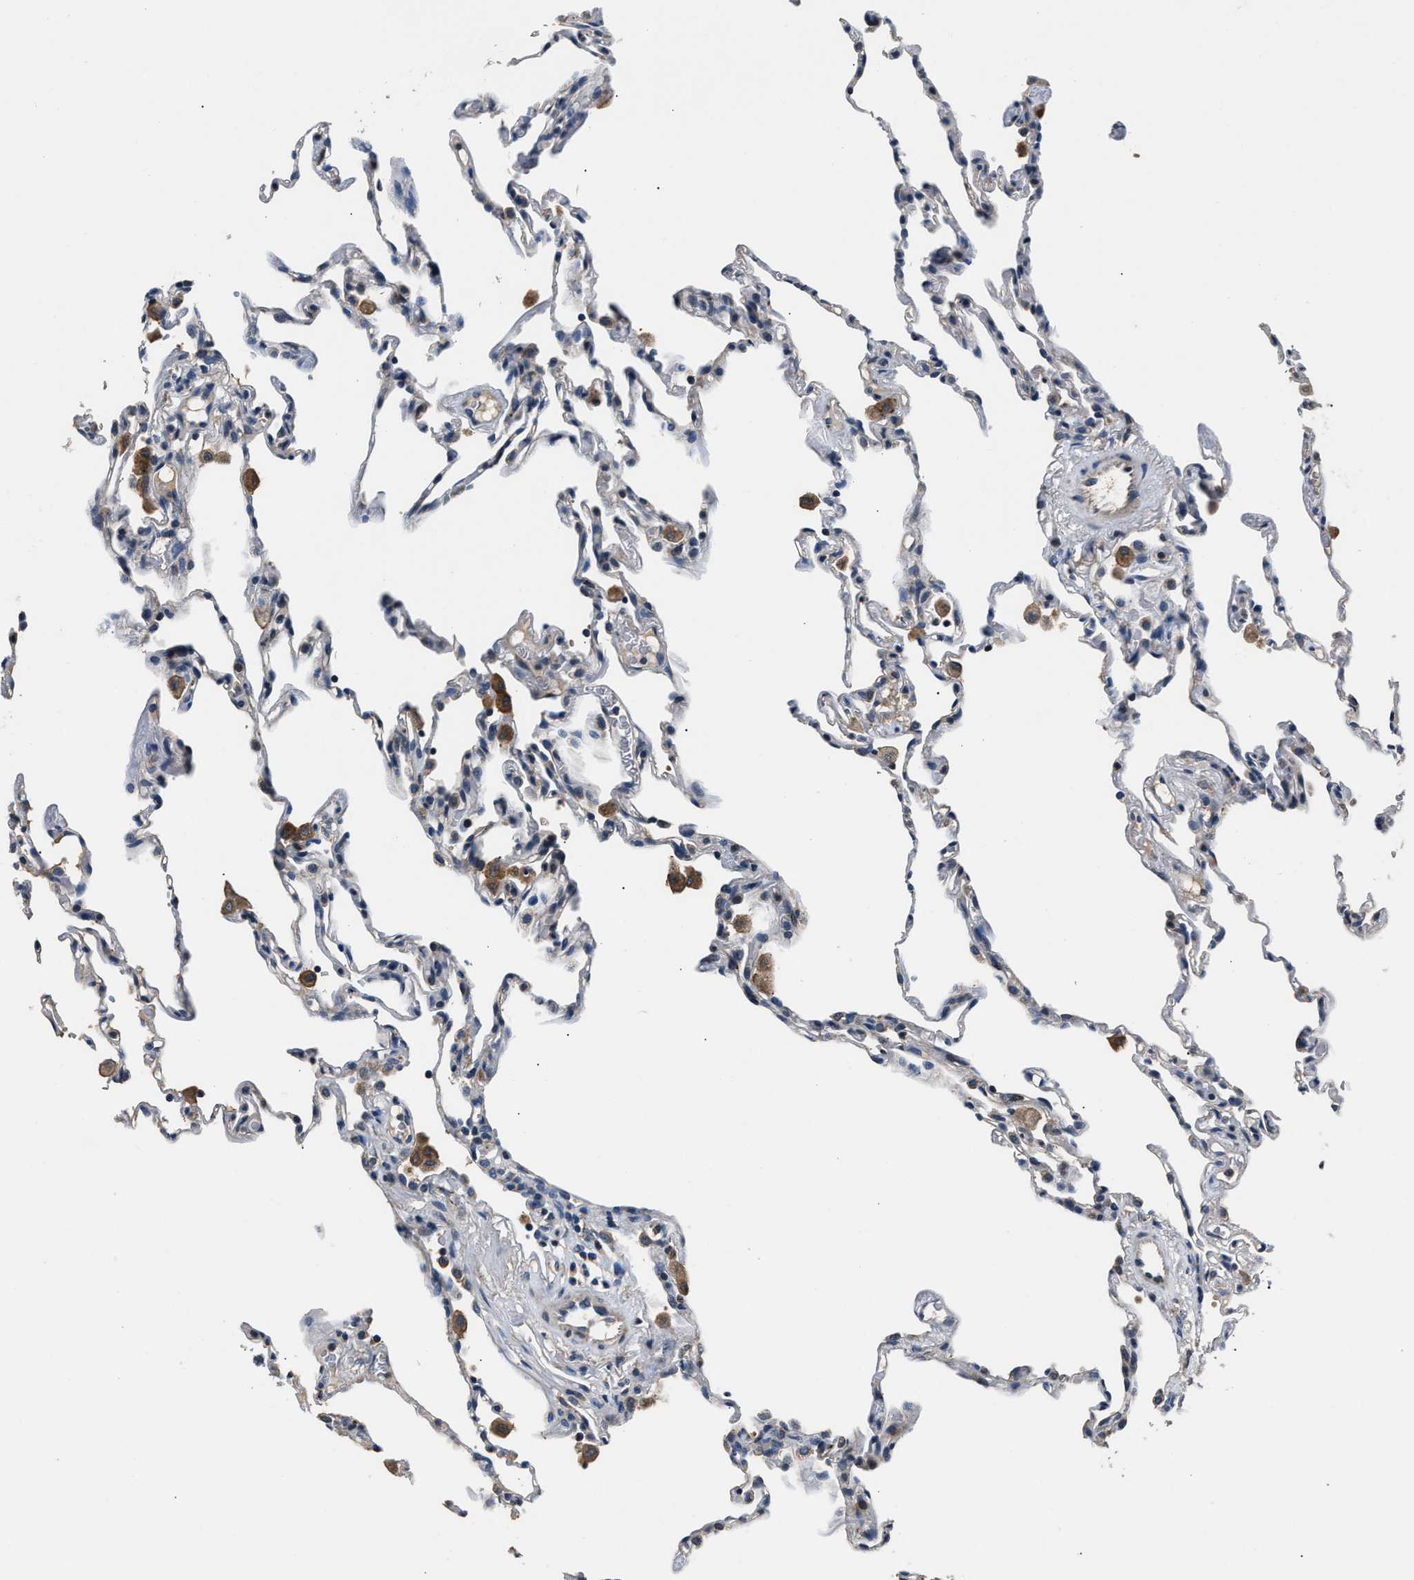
{"staining": {"intensity": "negative", "quantity": "none", "location": "none"}, "tissue": "lung", "cell_type": "Alveolar cells", "image_type": "normal", "snomed": [{"axis": "morphology", "description": "Normal tissue, NOS"}, {"axis": "topography", "description": "Lung"}], "caption": "Alveolar cells are negative for brown protein staining in normal lung. (DAB immunohistochemistry (IHC), high magnification).", "gene": "DNAJC24", "patient": {"sex": "male", "age": 59}}